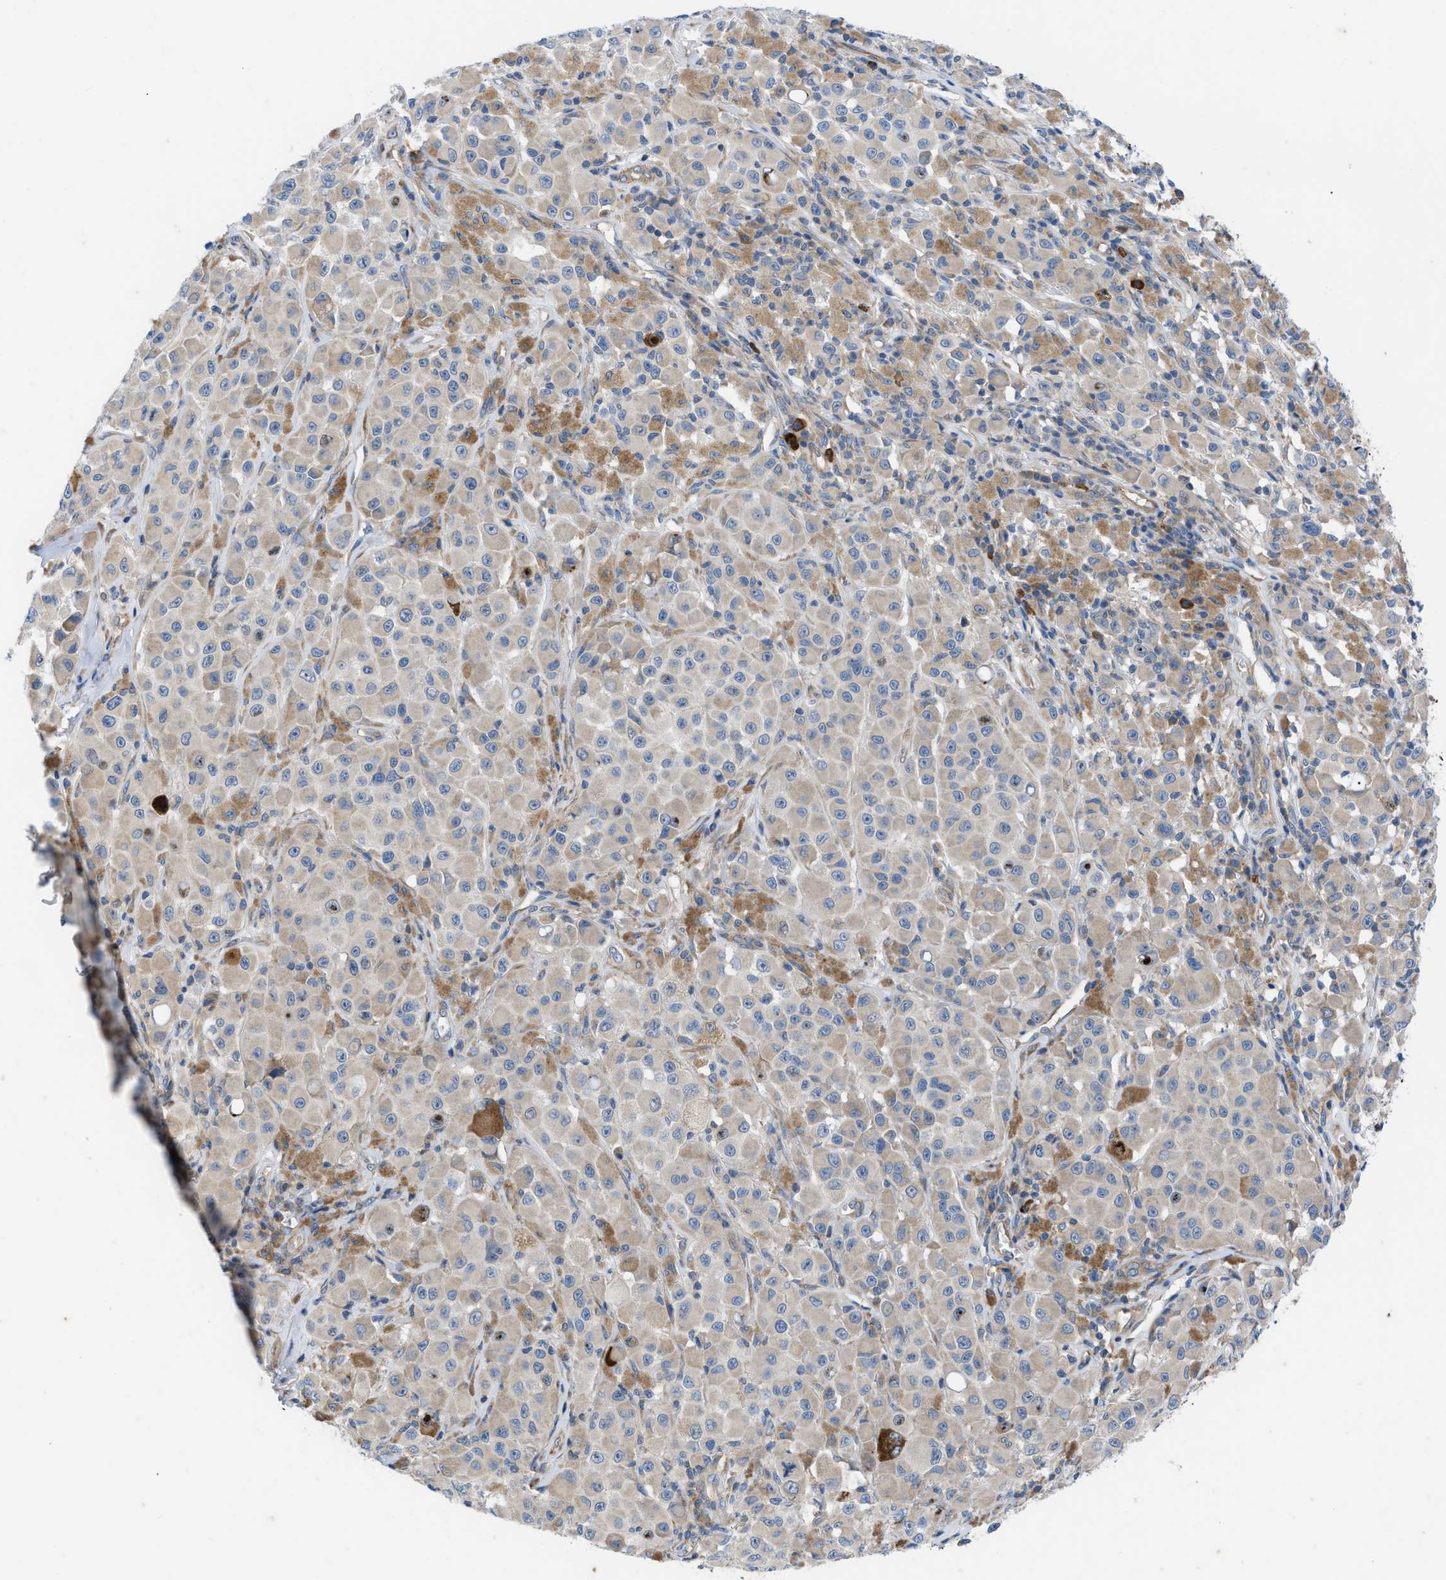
{"staining": {"intensity": "weak", "quantity": "<25%", "location": "cytoplasmic/membranous"}, "tissue": "melanoma", "cell_type": "Tumor cells", "image_type": "cancer", "snomed": [{"axis": "morphology", "description": "Malignant melanoma, NOS"}, {"axis": "topography", "description": "Skin"}], "caption": "This is a photomicrograph of IHC staining of melanoma, which shows no expression in tumor cells. Brightfield microscopy of immunohistochemistry (IHC) stained with DAB (brown) and hematoxylin (blue), captured at high magnification.", "gene": "HSPB8", "patient": {"sex": "male", "age": 84}}